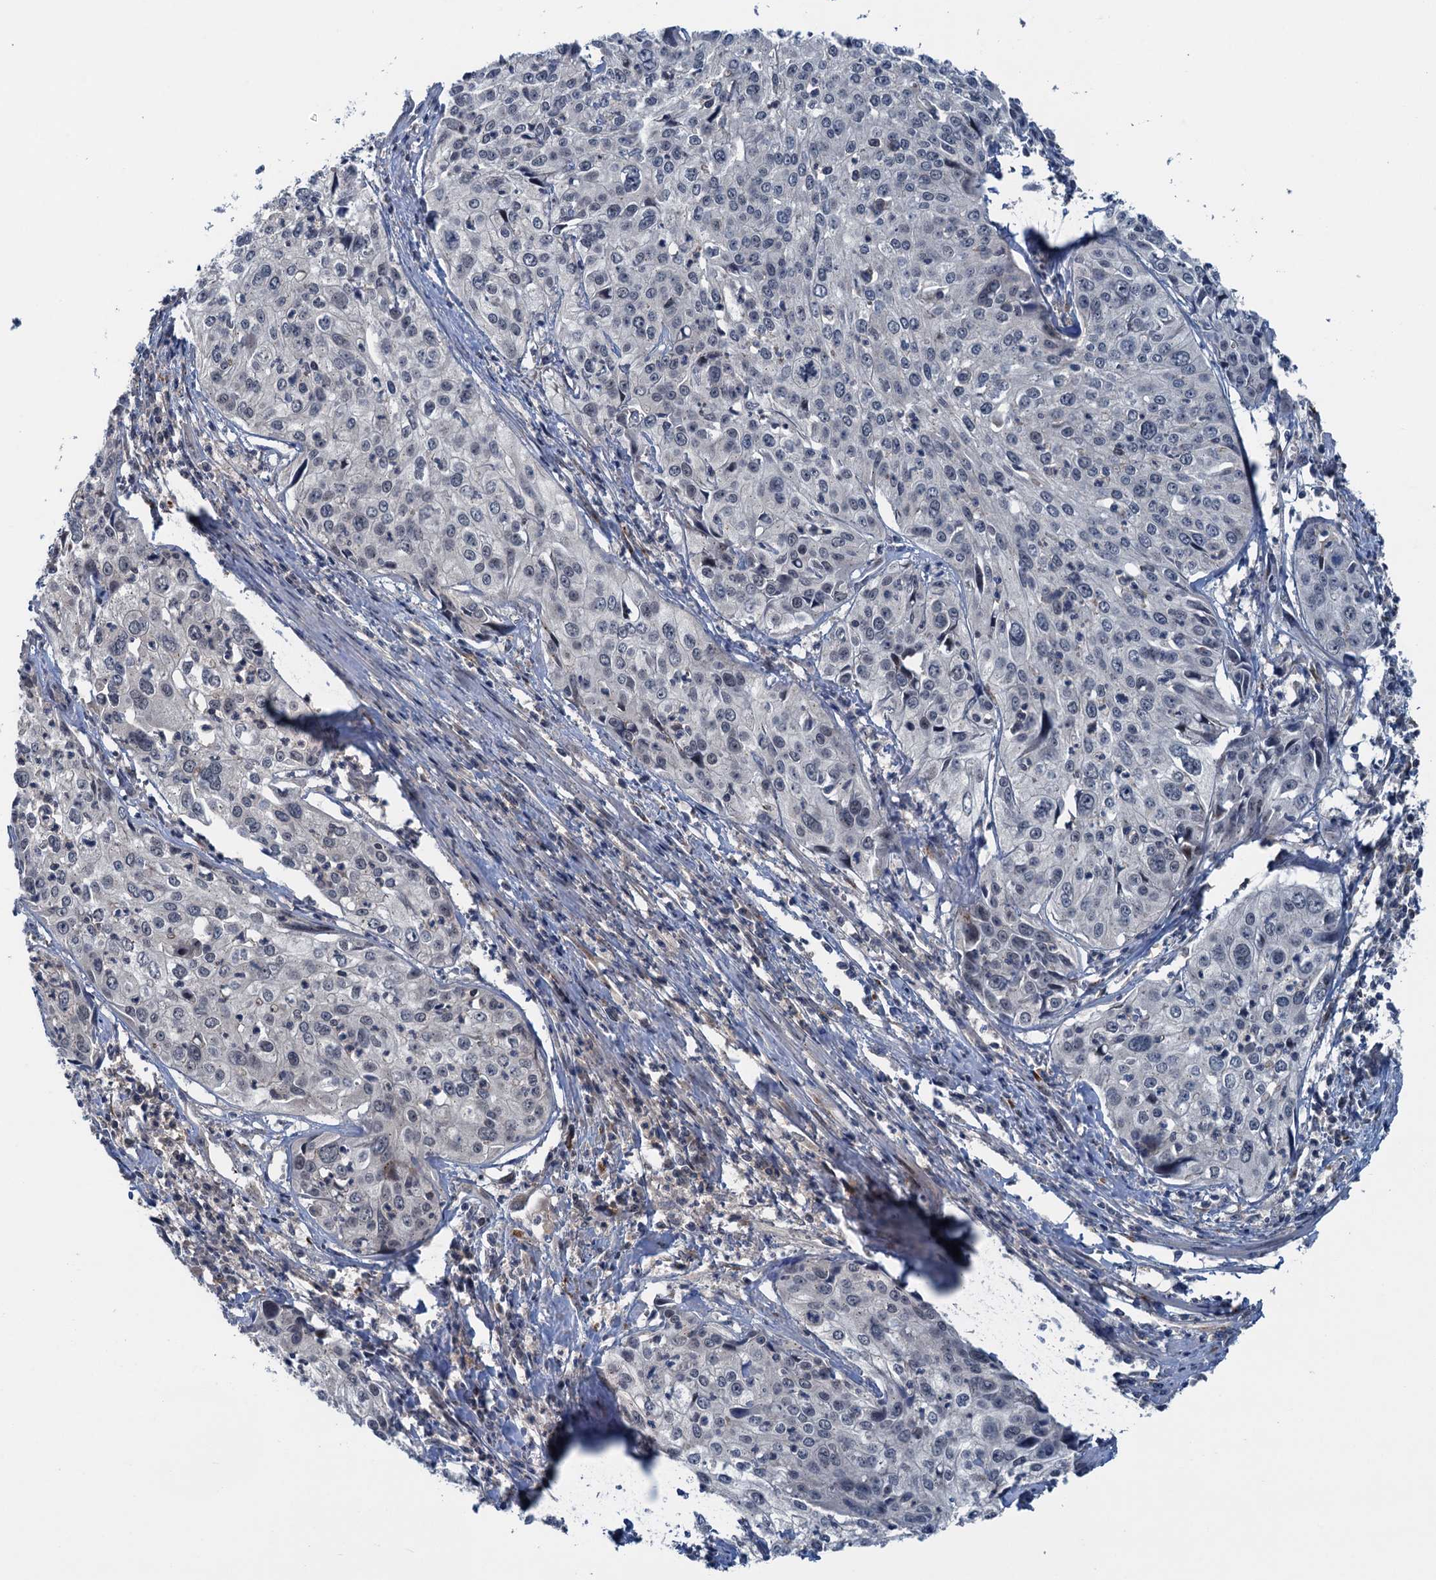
{"staining": {"intensity": "negative", "quantity": "none", "location": "none"}, "tissue": "cervical cancer", "cell_type": "Tumor cells", "image_type": "cancer", "snomed": [{"axis": "morphology", "description": "Squamous cell carcinoma, NOS"}, {"axis": "topography", "description": "Cervix"}], "caption": "Photomicrograph shows no protein staining in tumor cells of cervical cancer (squamous cell carcinoma) tissue.", "gene": "RNF165", "patient": {"sex": "female", "age": 31}}